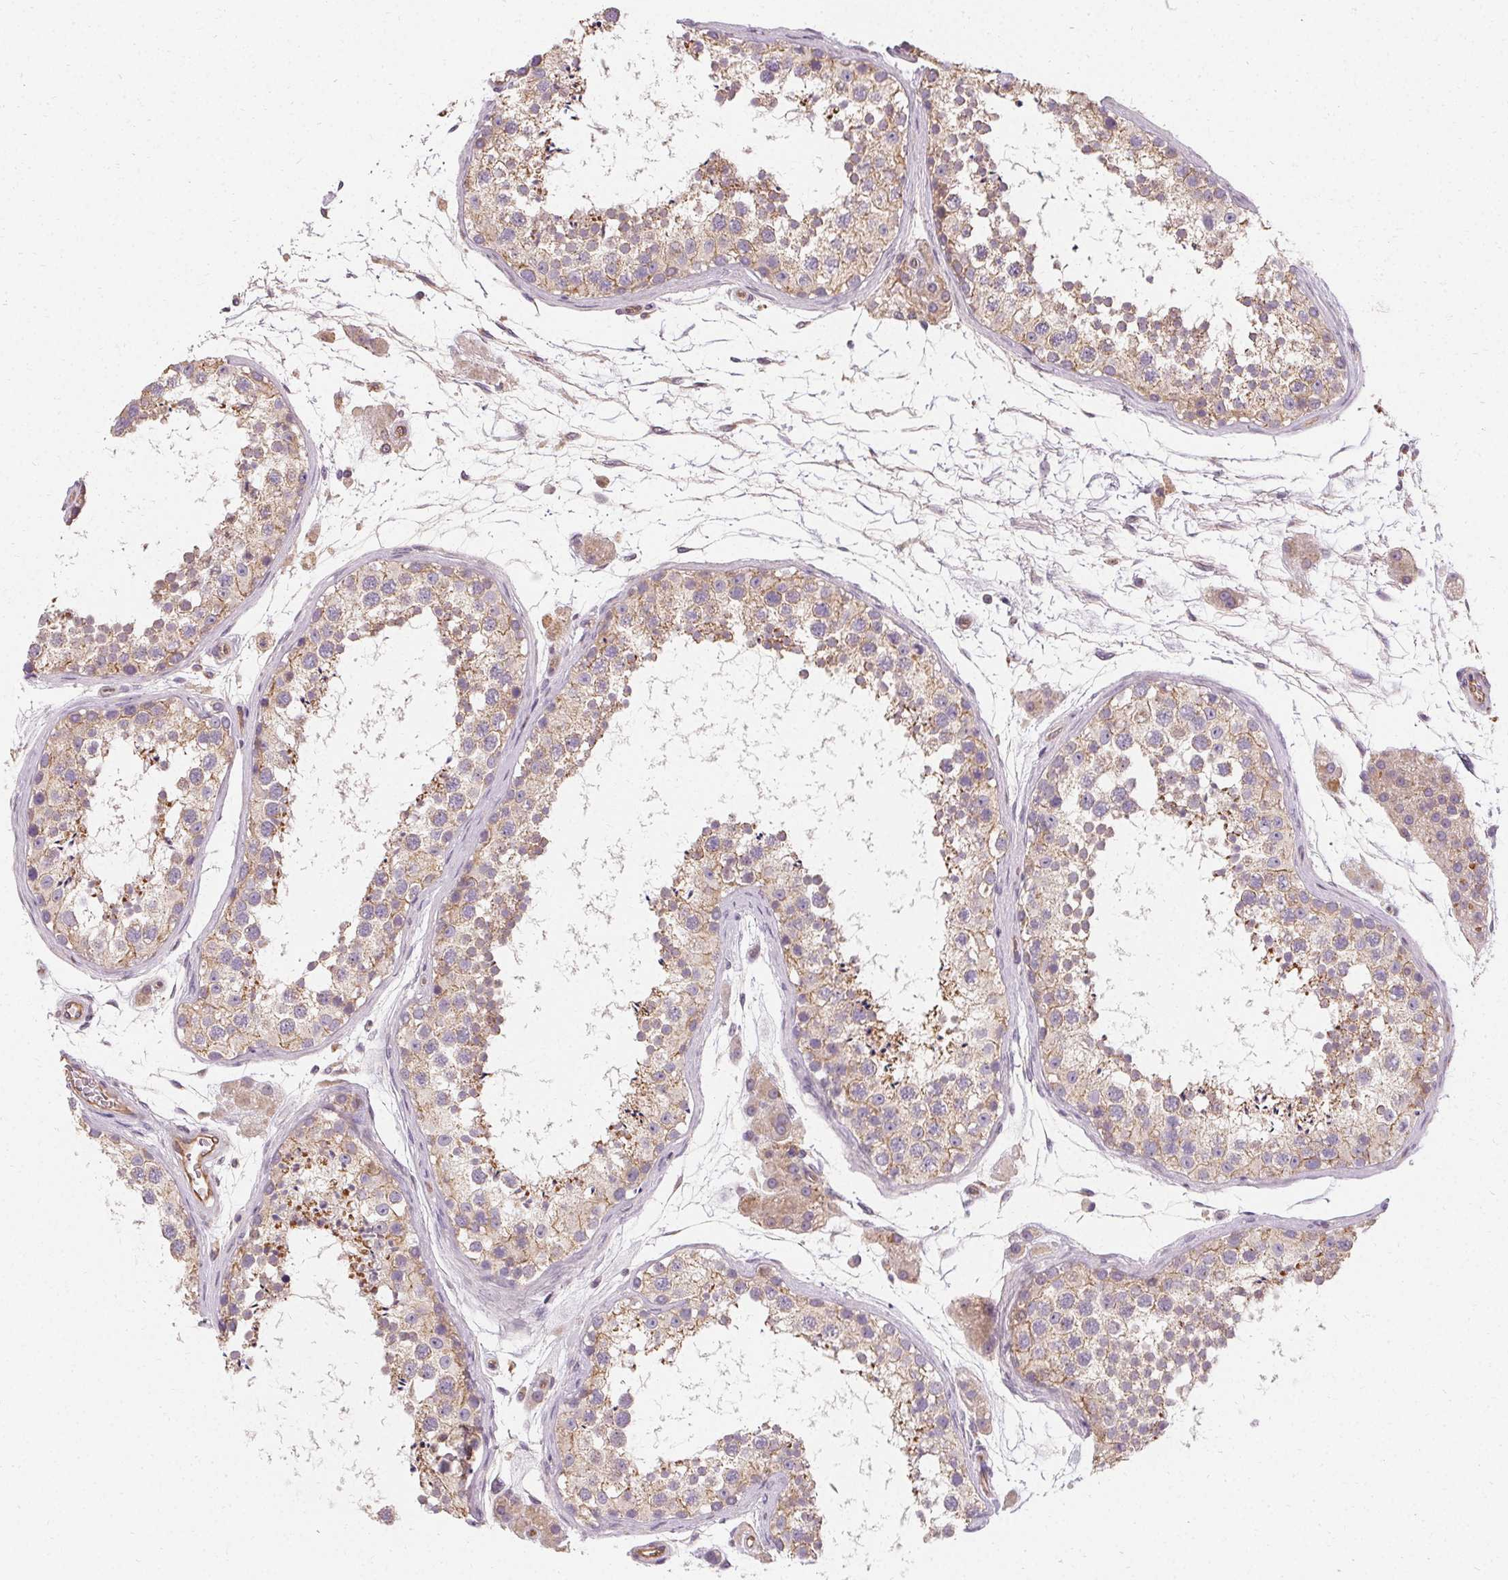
{"staining": {"intensity": "weak", "quantity": ">75%", "location": "cytoplasmic/membranous"}, "tissue": "testis", "cell_type": "Cells in seminiferous ducts", "image_type": "normal", "snomed": [{"axis": "morphology", "description": "Normal tissue, NOS"}, {"axis": "topography", "description": "Testis"}], "caption": "This photomicrograph demonstrates IHC staining of benign testis, with low weak cytoplasmic/membranous positivity in approximately >75% of cells in seminiferous ducts.", "gene": "APLP1", "patient": {"sex": "male", "age": 41}}